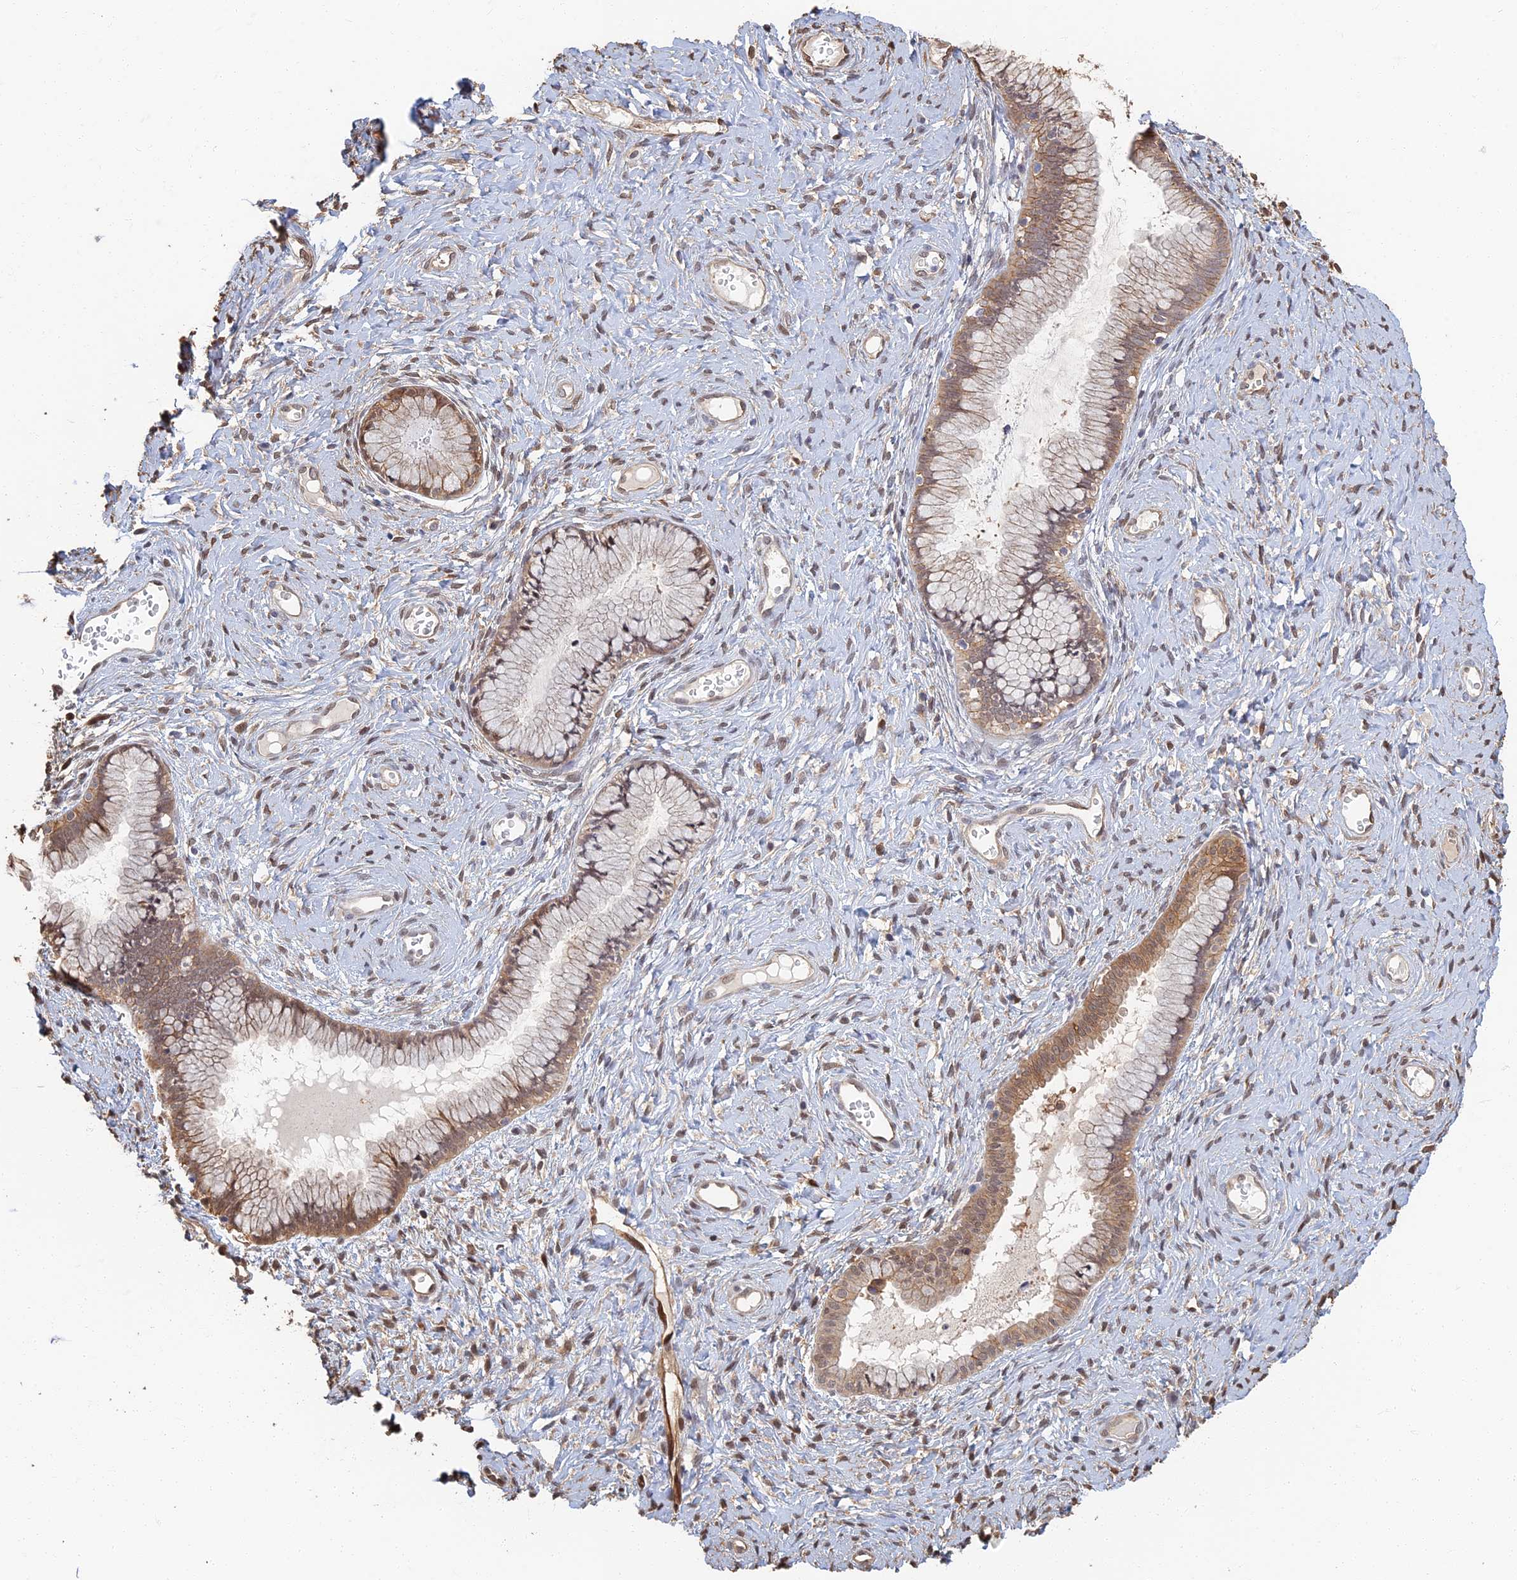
{"staining": {"intensity": "moderate", "quantity": ">75%", "location": "cytoplasmic/membranous,nuclear"}, "tissue": "cervix", "cell_type": "Glandular cells", "image_type": "normal", "snomed": [{"axis": "morphology", "description": "Normal tissue, NOS"}, {"axis": "topography", "description": "Cervix"}], "caption": "Protein positivity by immunohistochemistry shows moderate cytoplasmic/membranous,nuclear staining in approximately >75% of glandular cells in unremarkable cervix. (DAB (3,3'-diaminobenzidine) IHC, brown staining for protein, blue staining for nuclei).", "gene": "LRRN3", "patient": {"sex": "female", "age": 42}}